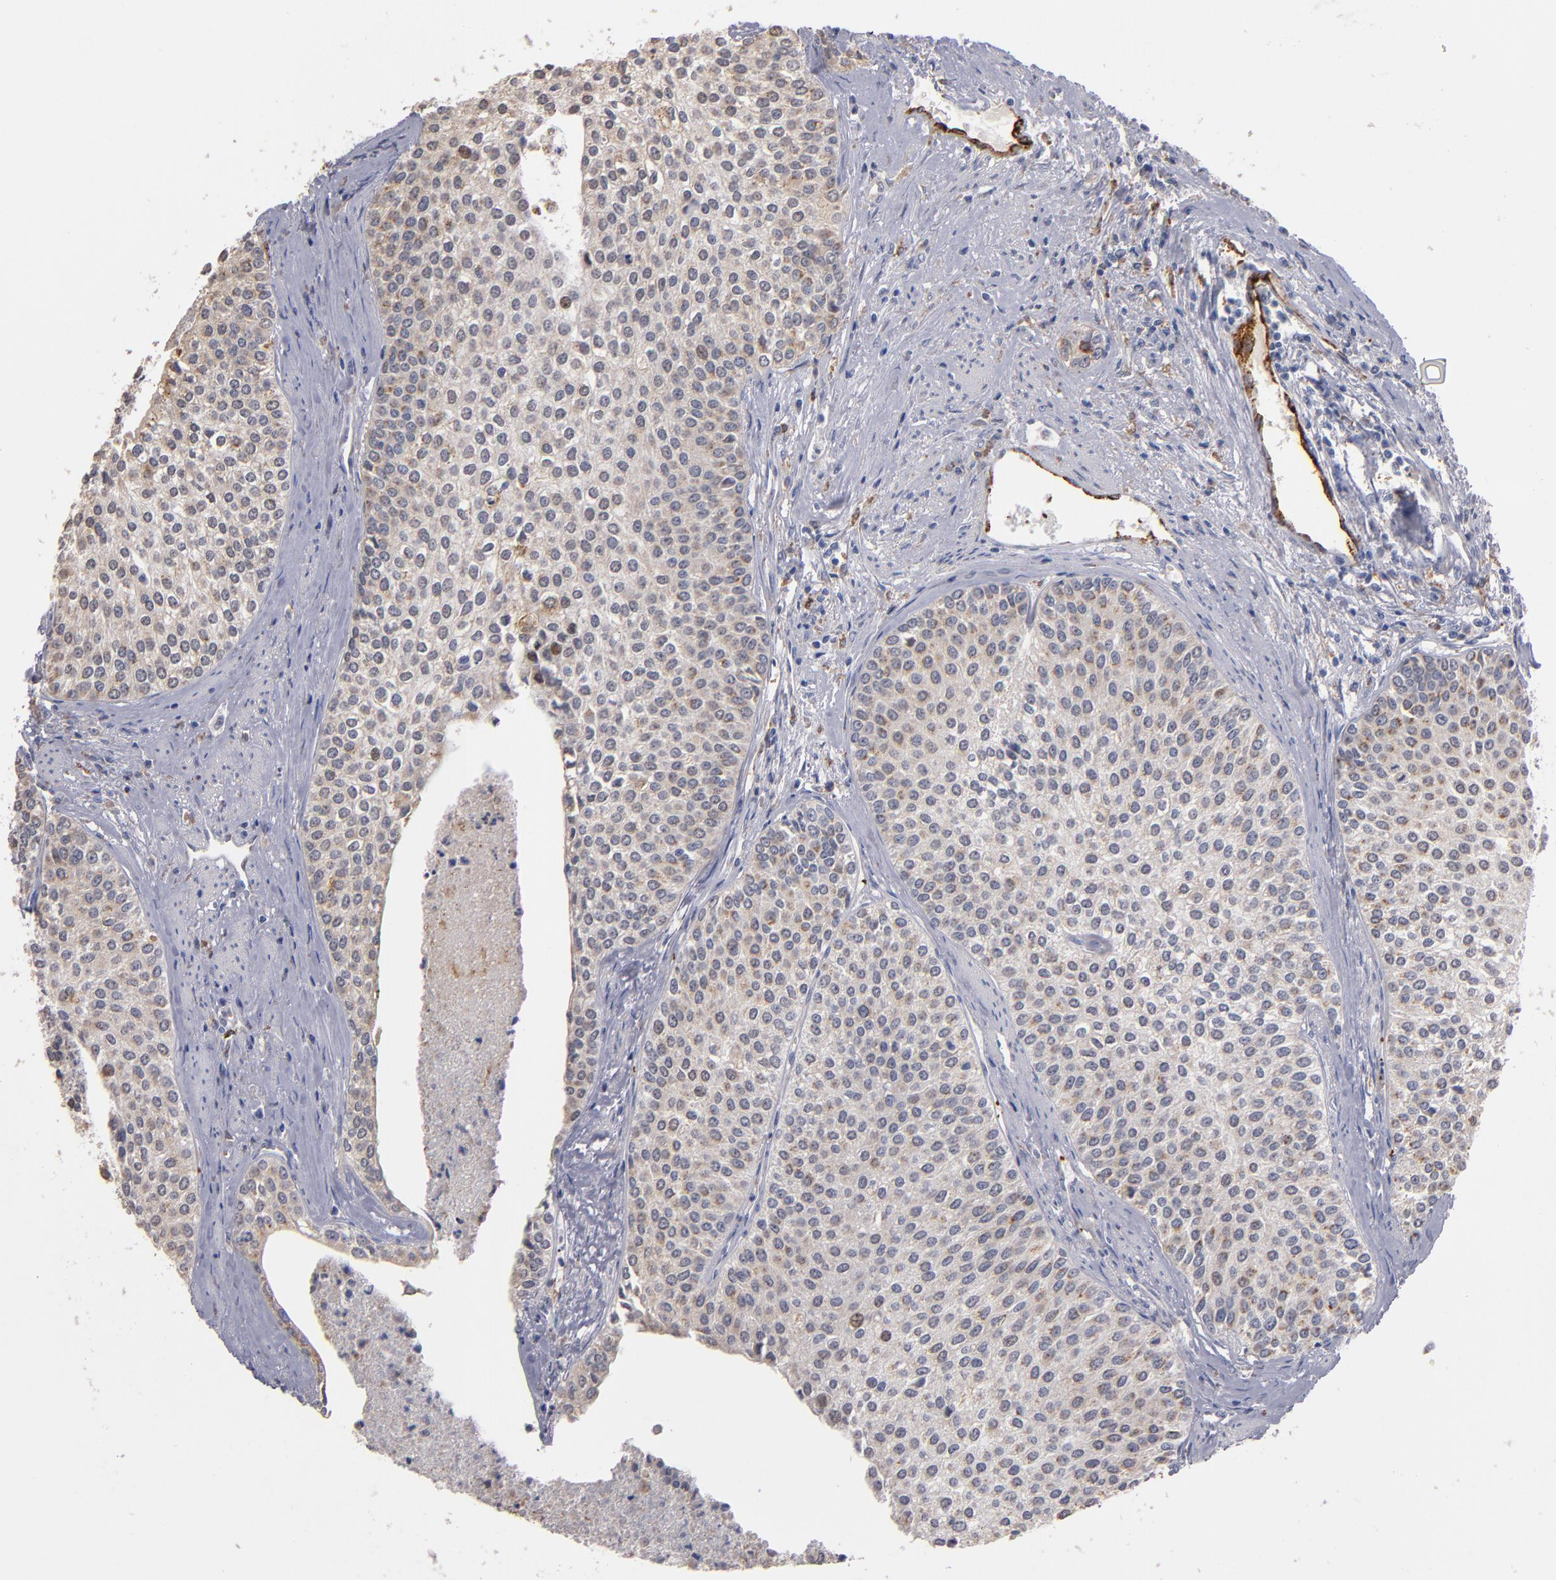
{"staining": {"intensity": "weak", "quantity": "<25%", "location": "cytoplasmic/membranous"}, "tissue": "urothelial cancer", "cell_type": "Tumor cells", "image_type": "cancer", "snomed": [{"axis": "morphology", "description": "Urothelial carcinoma, Low grade"}, {"axis": "topography", "description": "Urinary bladder"}], "caption": "Immunohistochemistry image of low-grade urothelial carcinoma stained for a protein (brown), which reveals no staining in tumor cells.", "gene": "SELP", "patient": {"sex": "female", "age": 73}}